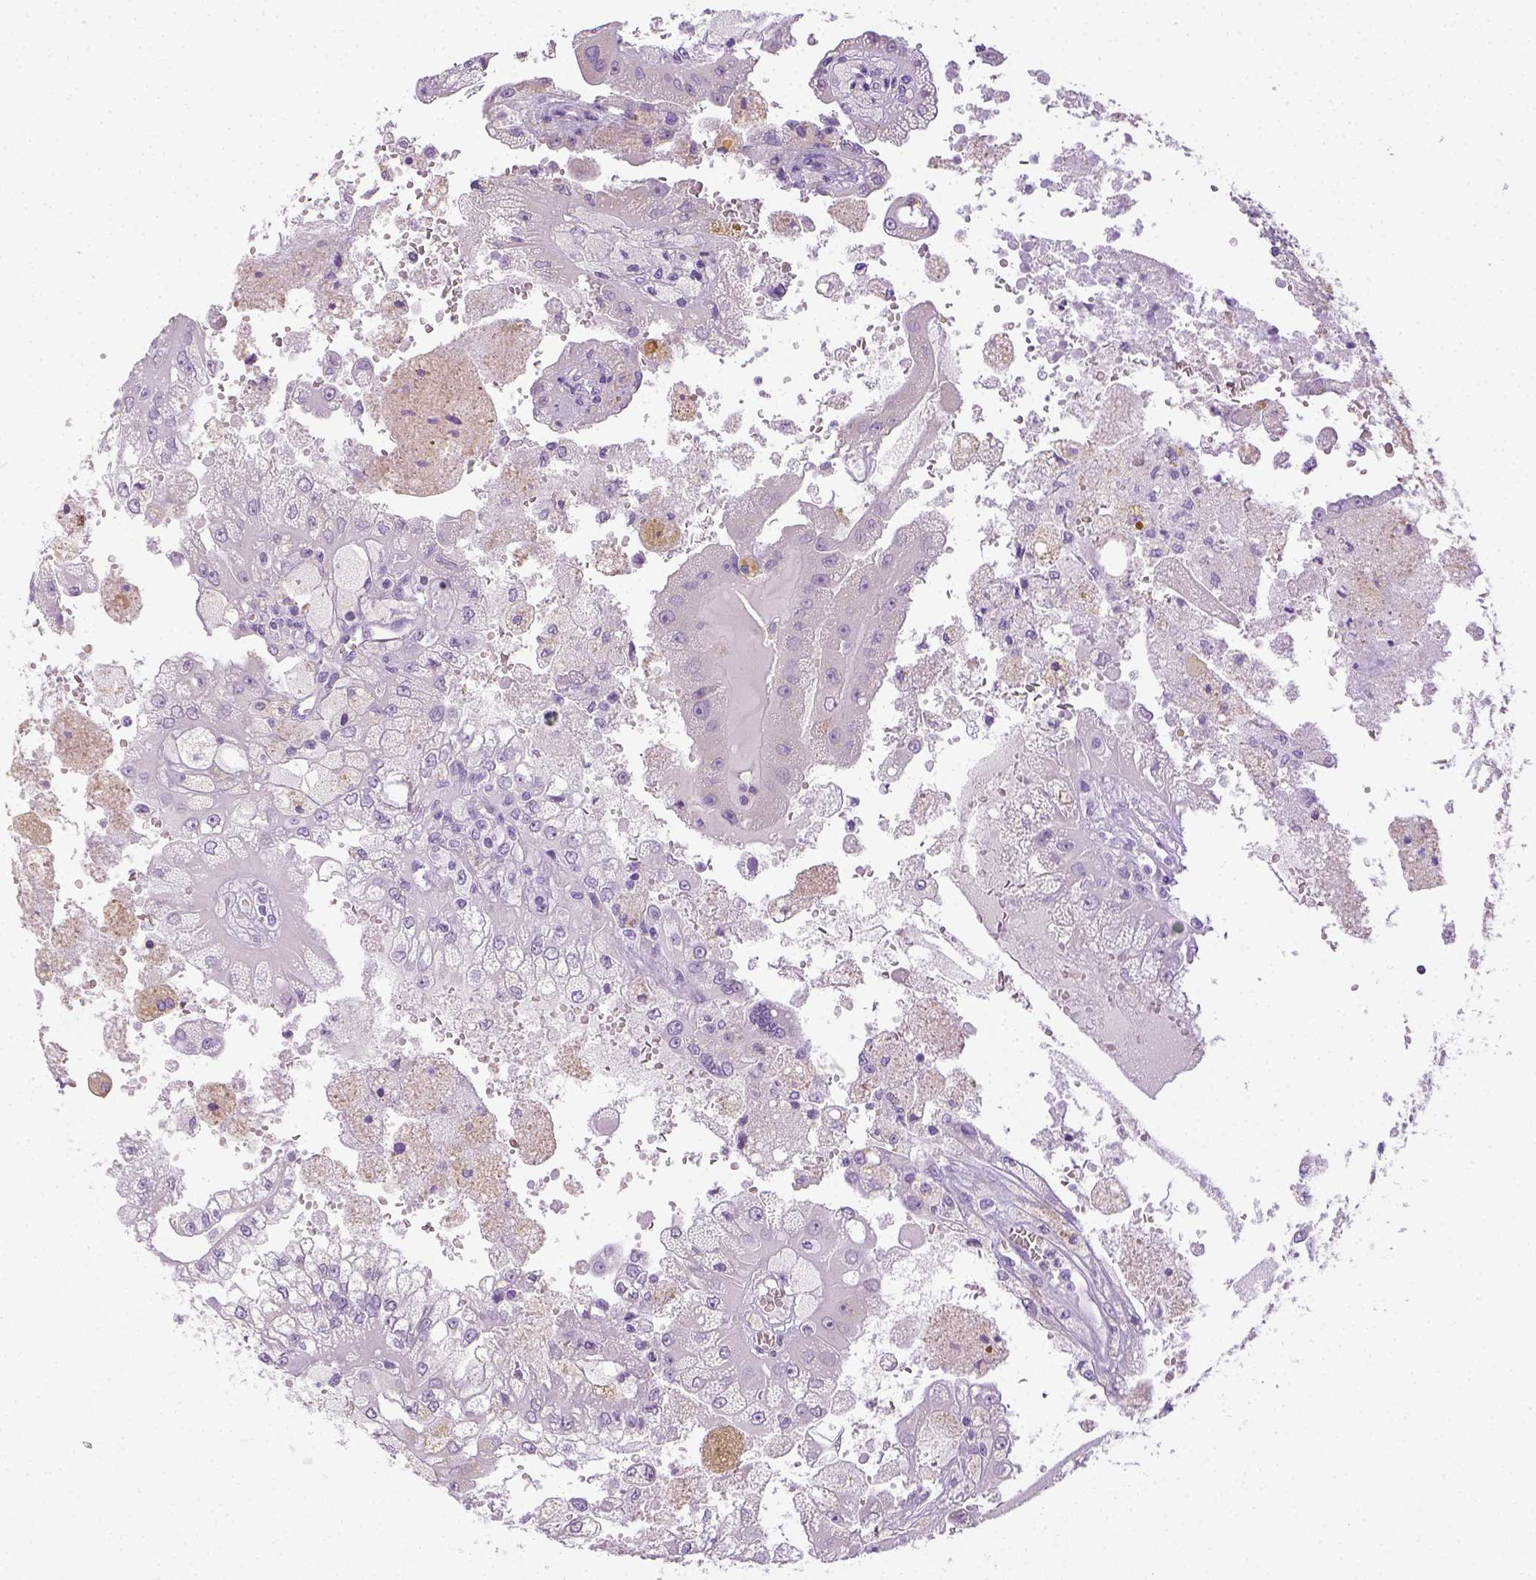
{"staining": {"intensity": "negative", "quantity": "none", "location": "none"}, "tissue": "renal cancer", "cell_type": "Tumor cells", "image_type": "cancer", "snomed": [{"axis": "morphology", "description": "Adenocarcinoma, NOS"}, {"axis": "topography", "description": "Kidney"}], "caption": "Immunohistochemistry (IHC) image of human adenocarcinoma (renal) stained for a protein (brown), which displays no positivity in tumor cells.", "gene": "LGSN", "patient": {"sex": "male", "age": 58}}